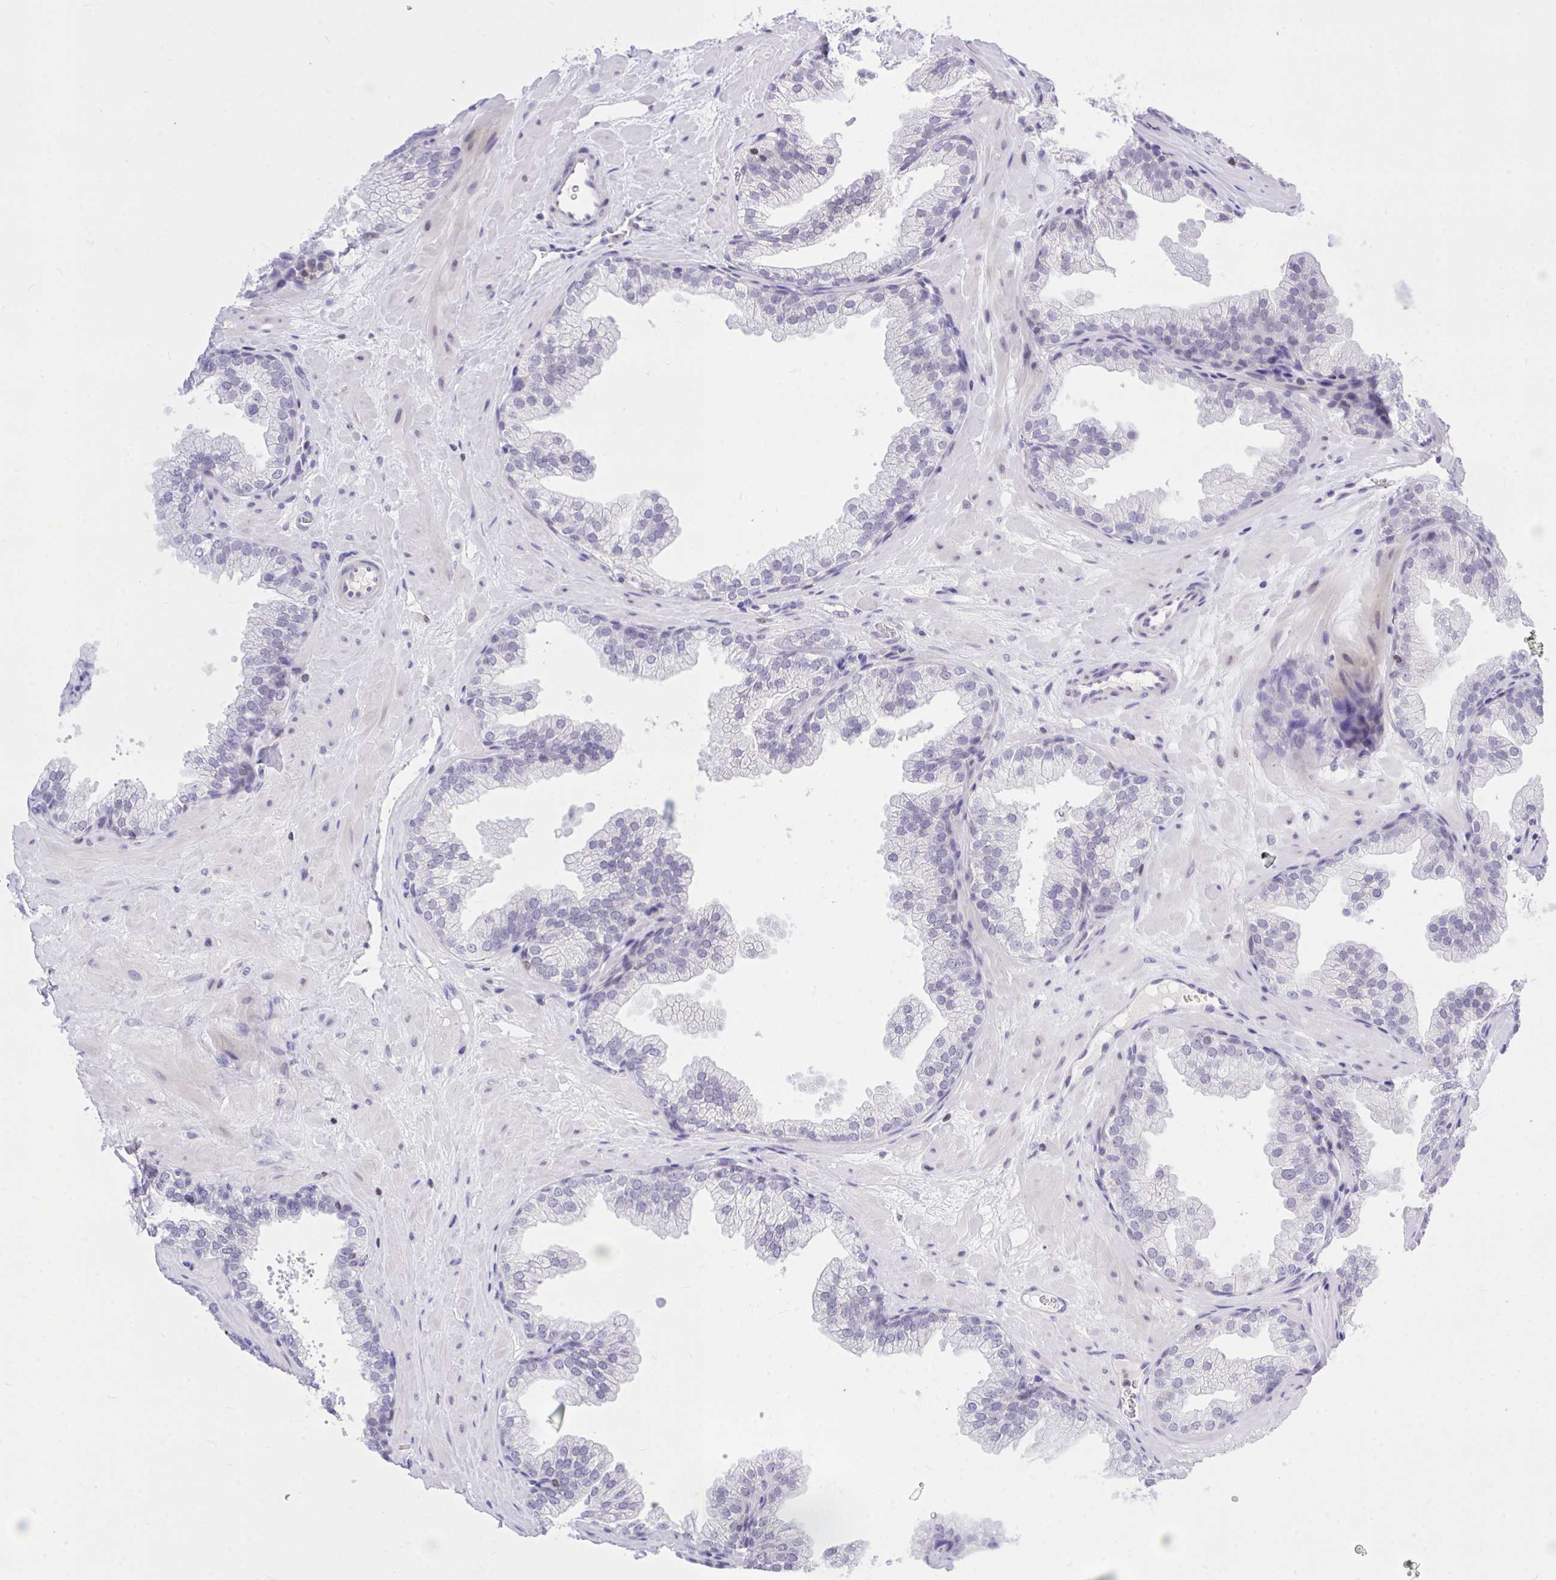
{"staining": {"intensity": "negative", "quantity": "none", "location": "none"}, "tissue": "prostate", "cell_type": "Glandular cells", "image_type": "normal", "snomed": [{"axis": "morphology", "description": "Normal tissue, NOS"}, {"axis": "topography", "description": "Prostate"}], "caption": "Micrograph shows no significant protein staining in glandular cells of unremarkable prostate.", "gene": "CXCL8", "patient": {"sex": "male", "age": 37}}